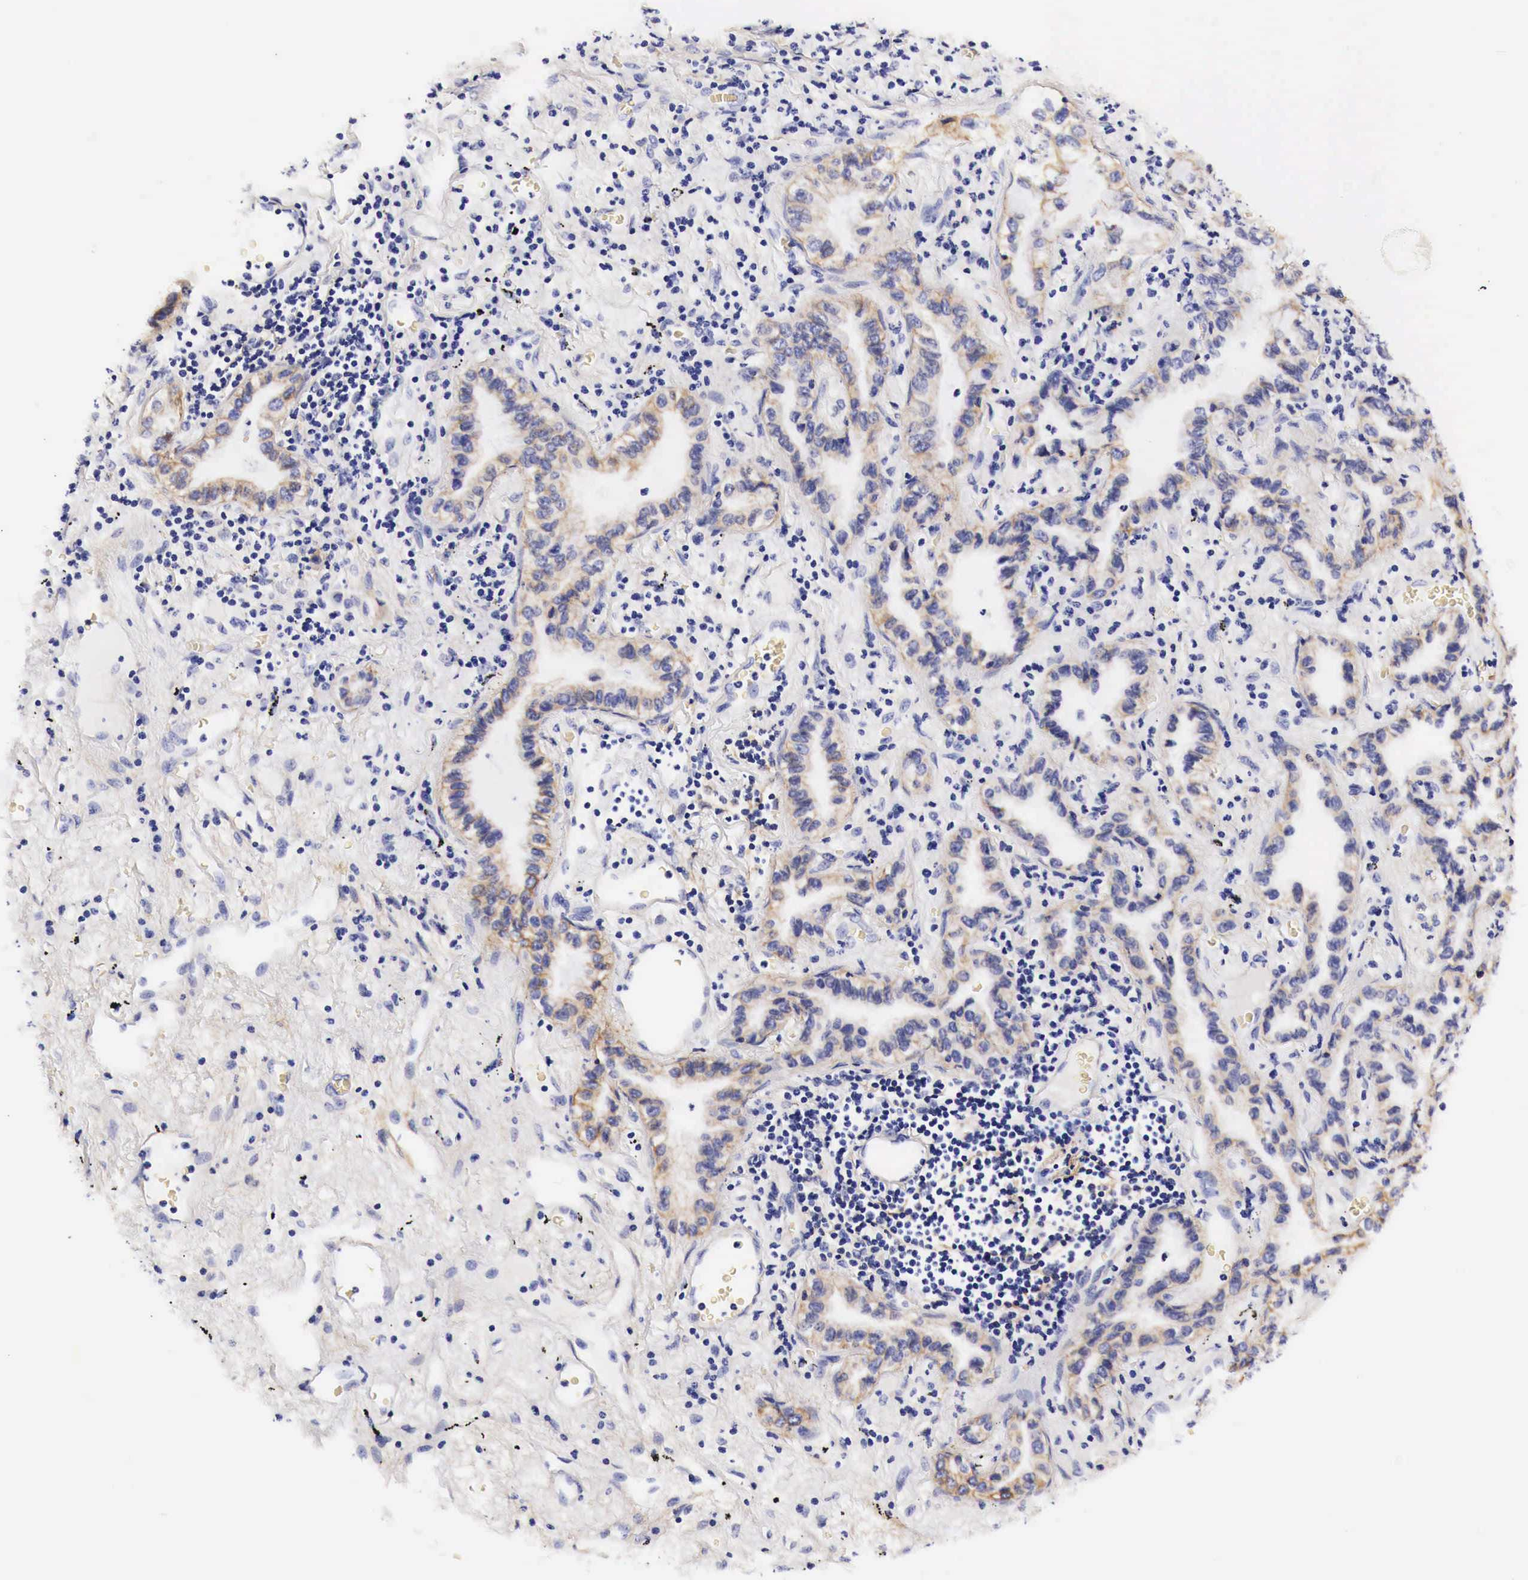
{"staining": {"intensity": "weak", "quantity": ">75%", "location": "cytoplasmic/membranous"}, "tissue": "lung cancer", "cell_type": "Tumor cells", "image_type": "cancer", "snomed": [{"axis": "morphology", "description": "Adenocarcinoma, NOS"}, {"axis": "topography", "description": "Lung"}], "caption": "The immunohistochemical stain labels weak cytoplasmic/membranous expression in tumor cells of lung adenocarcinoma tissue.", "gene": "EGFR", "patient": {"sex": "female", "age": 50}}